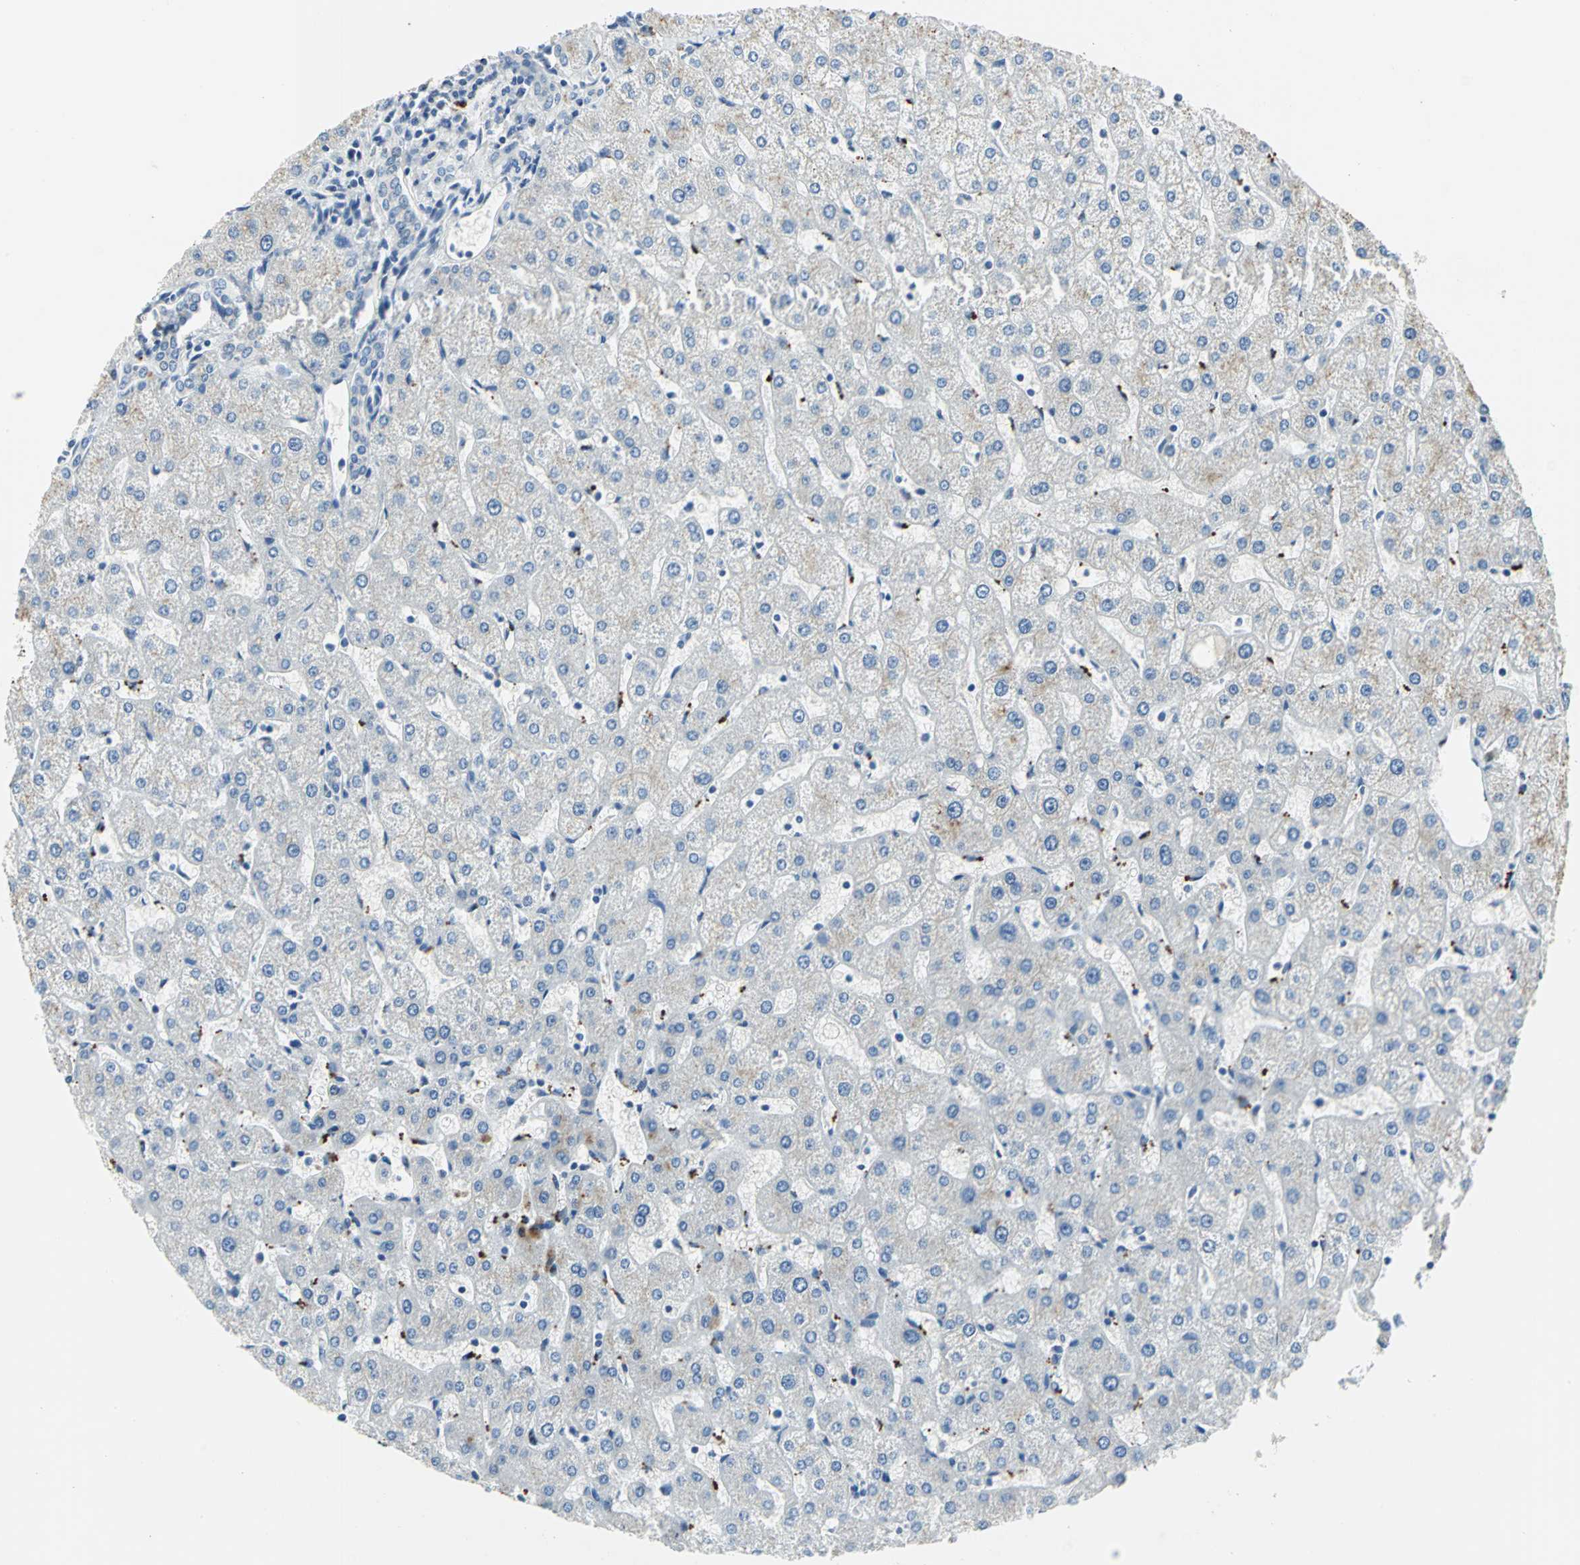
{"staining": {"intensity": "negative", "quantity": "none", "location": "none"}, "tissue": "liver", "cell_type": "Cholangiocytes", "image_type": "normal", "snomed": [{"axis": "morphology", "description": "Normal tissue, NOS"}, {"axis": "topography", "description": "Liver"}], "caption": "Immunohistochemistry (IHC) photomicrograph of unremarkable liver stained for a protein (brown), which demonstrates no staining in cholangiocytes.", "gene": "RAD17", "patient": {"sex": "male", "age": 67}}